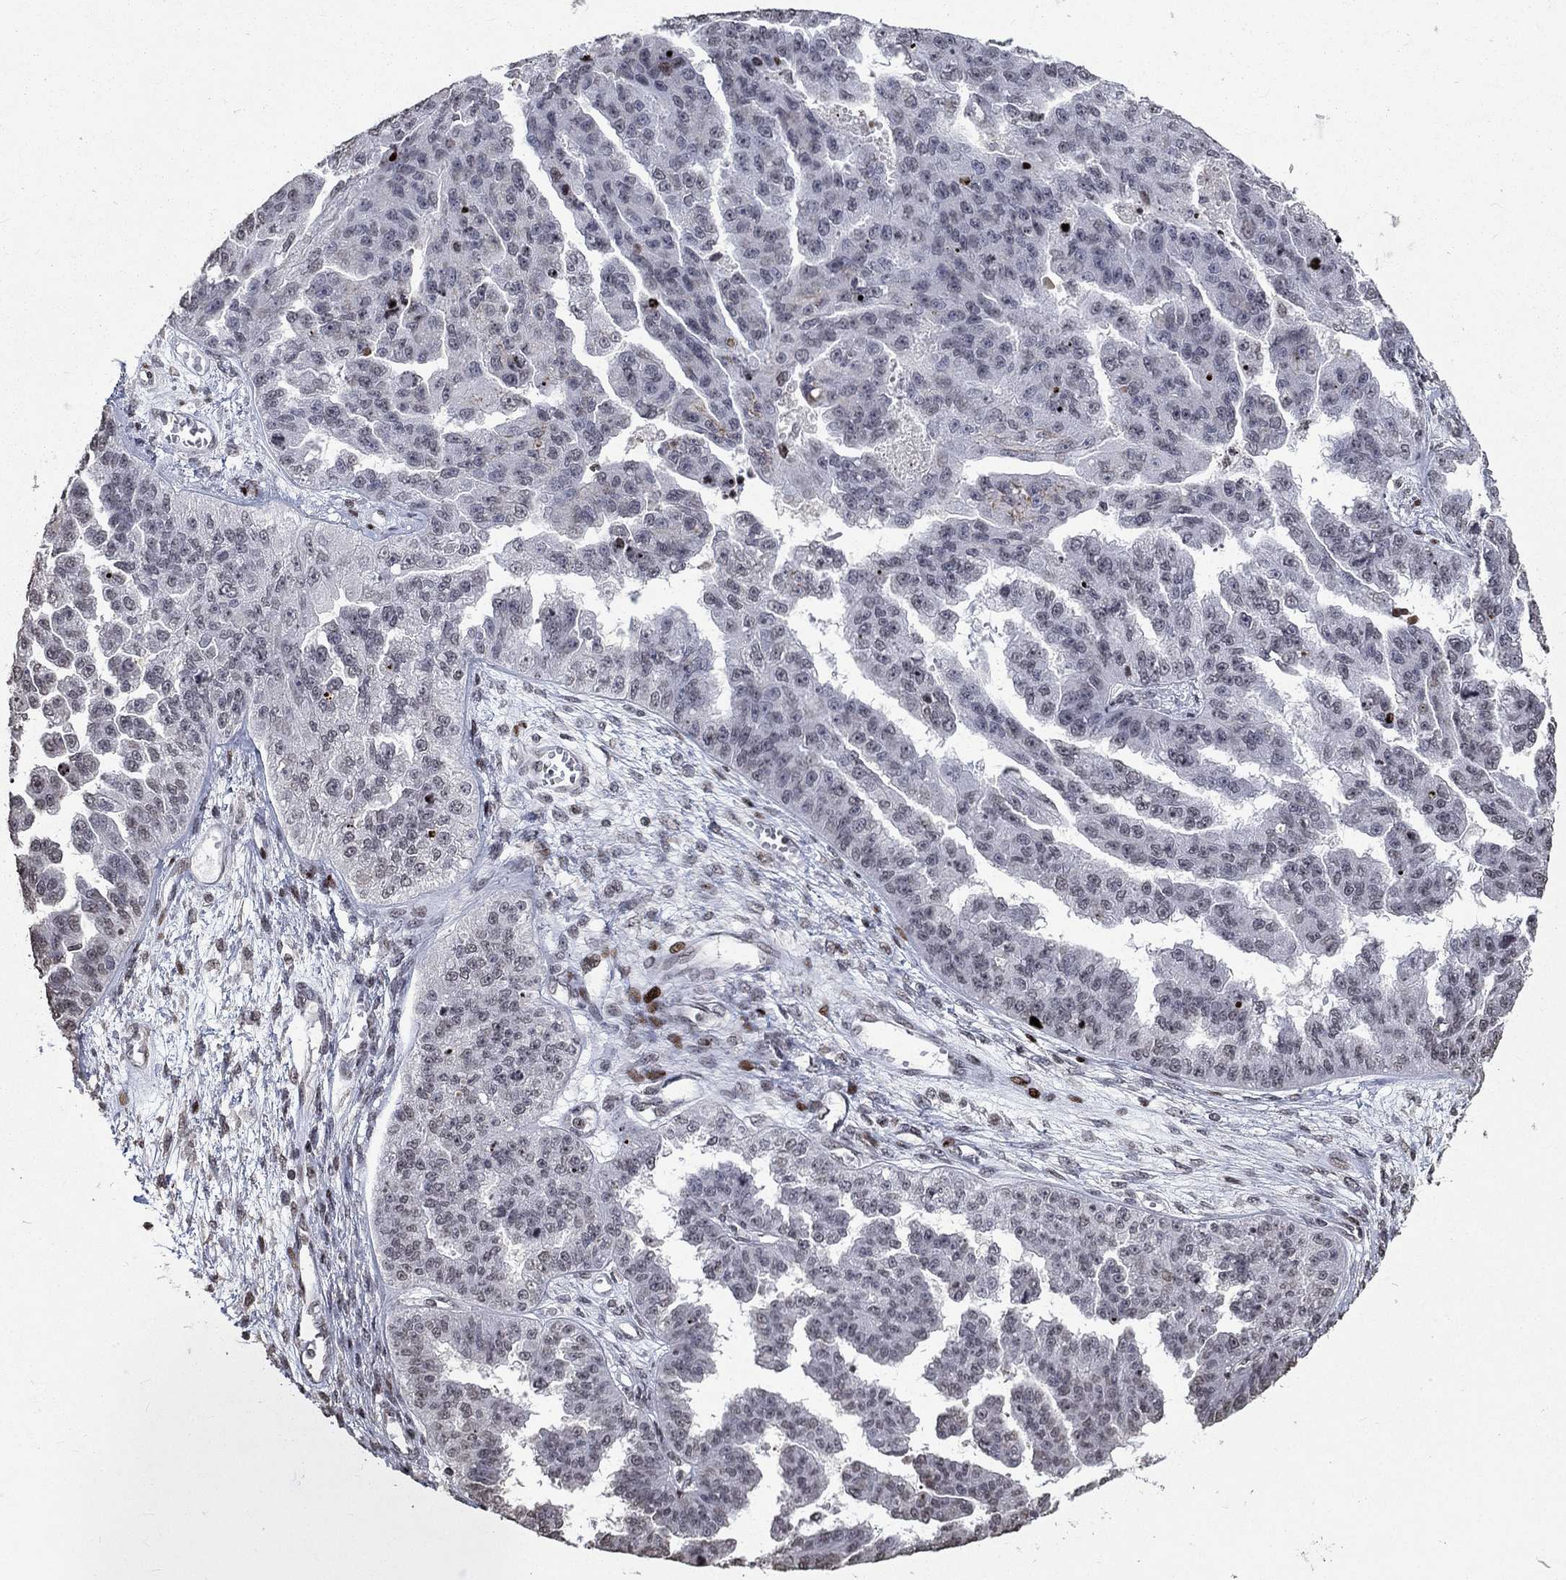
{"staining": {"intensity": "negative", "quantity": "none", "location": "none"}, "tissue": "ovarian cancer", "cell_type": "Tumor cells", "image_type": "cancer", "snomed": [{"axis": "morphology", "description": "Cystadenocarcinoma, serous, NOS"}, {"axis": "topography", "description": "Ovary"}], "caption": "Immunohistochemistry micrograph of neoplastic tissue: ovarian serous cystadenocarcinoma stained with DAB demonstrates no significant protein expression in tumor cells.", "gene": "SRSF3", "patient": {"sex": "female", "age": 58}}